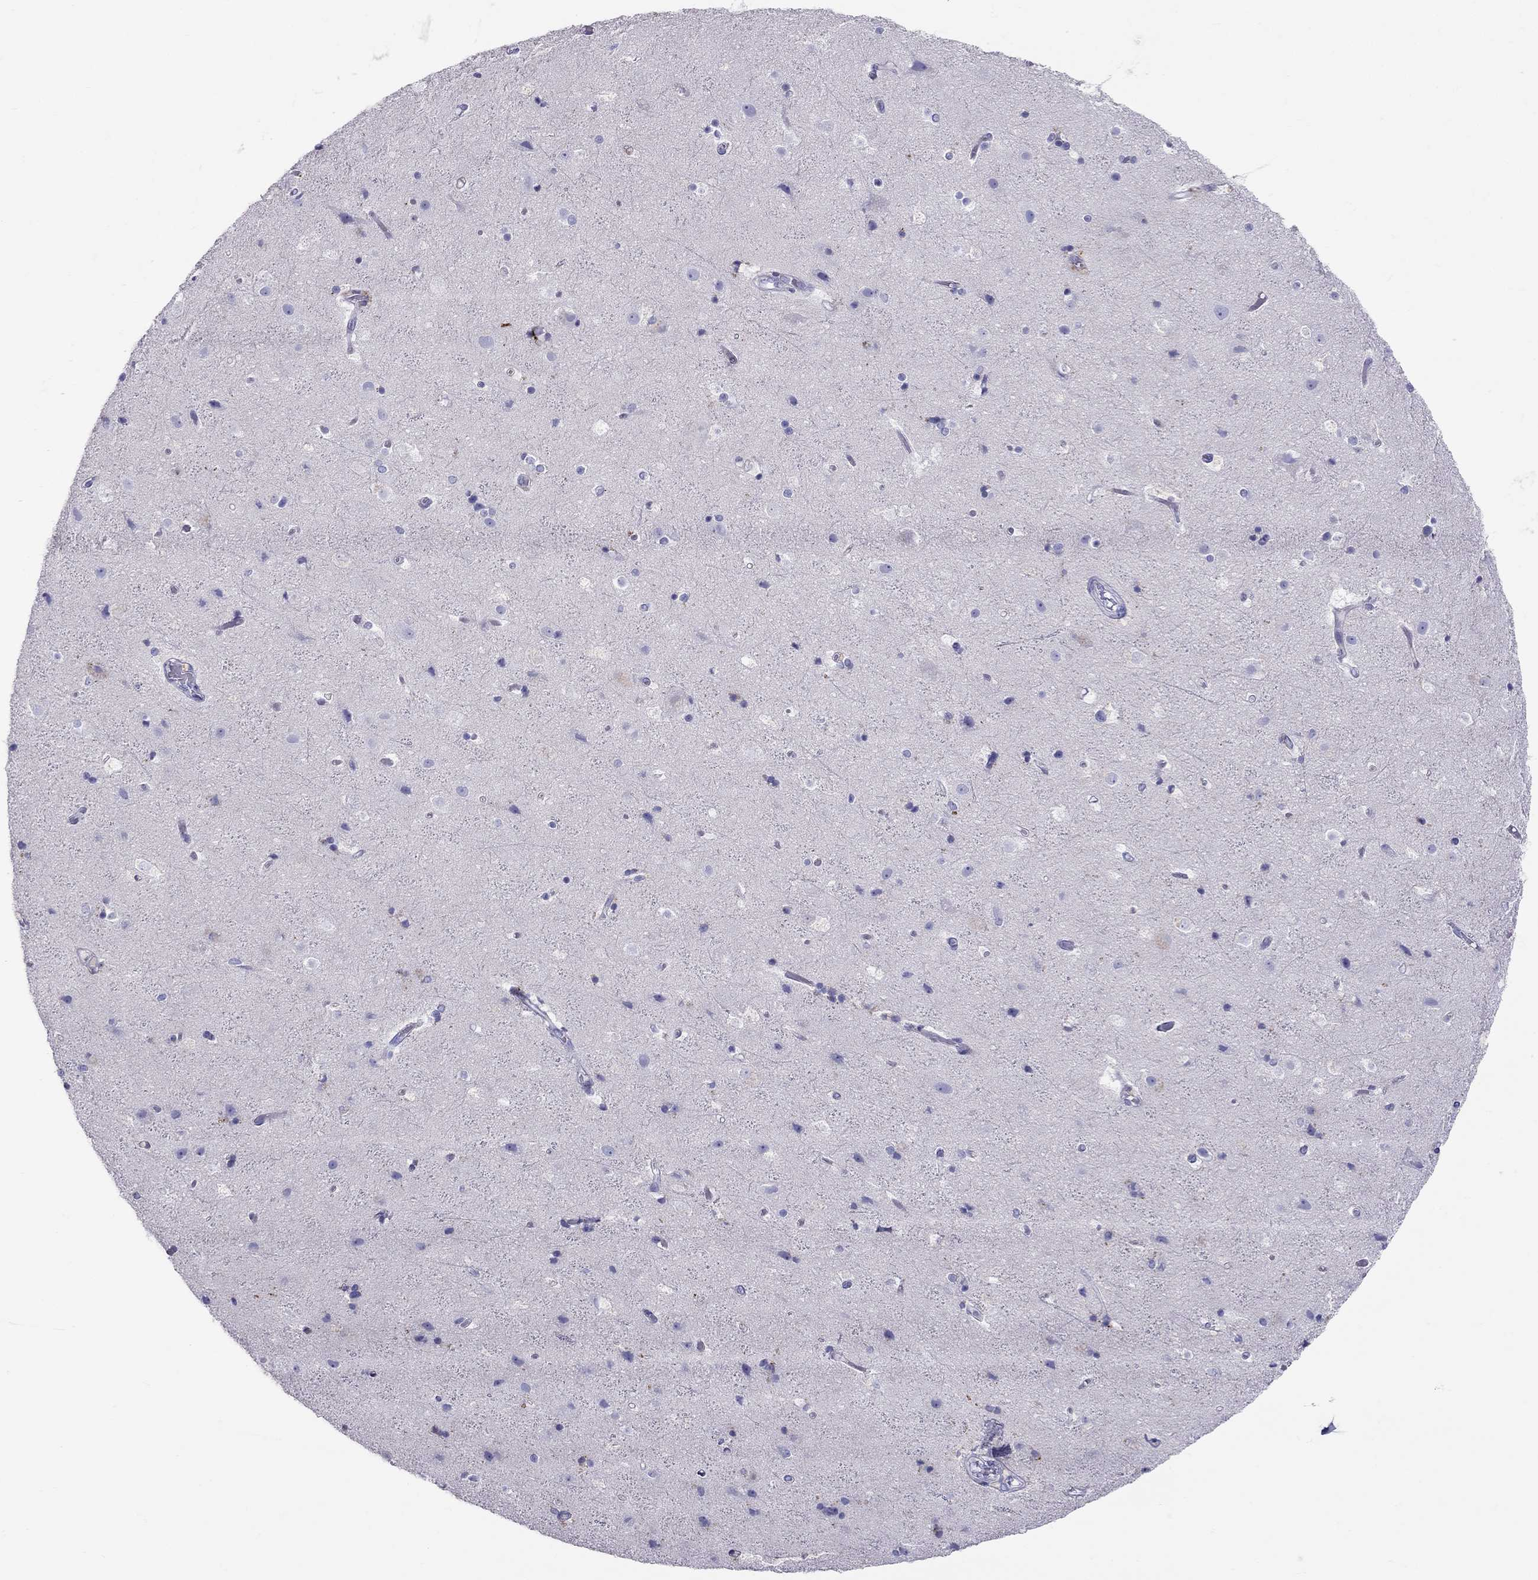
{"staining": {"intensity": "negative", "quantity": "none", "location": "none"}, "tissue": "cerebral cortex", "cell_type": "Endothelial cells", "image_type": "normal", "snomed": [{"axis": "morphology", "description": "Normal tissue, NOS"}, {"axis": "topography", "description": "Cerebral cortex"}], "caption": "An immunohistochemistry (IHC) micrograph of benign cerebral cortex is shown. There is no staining in endothelial cells of cerebral cortex.", "gene": "CLPSL2", "patient": {"sex": "female", "age": 52}}